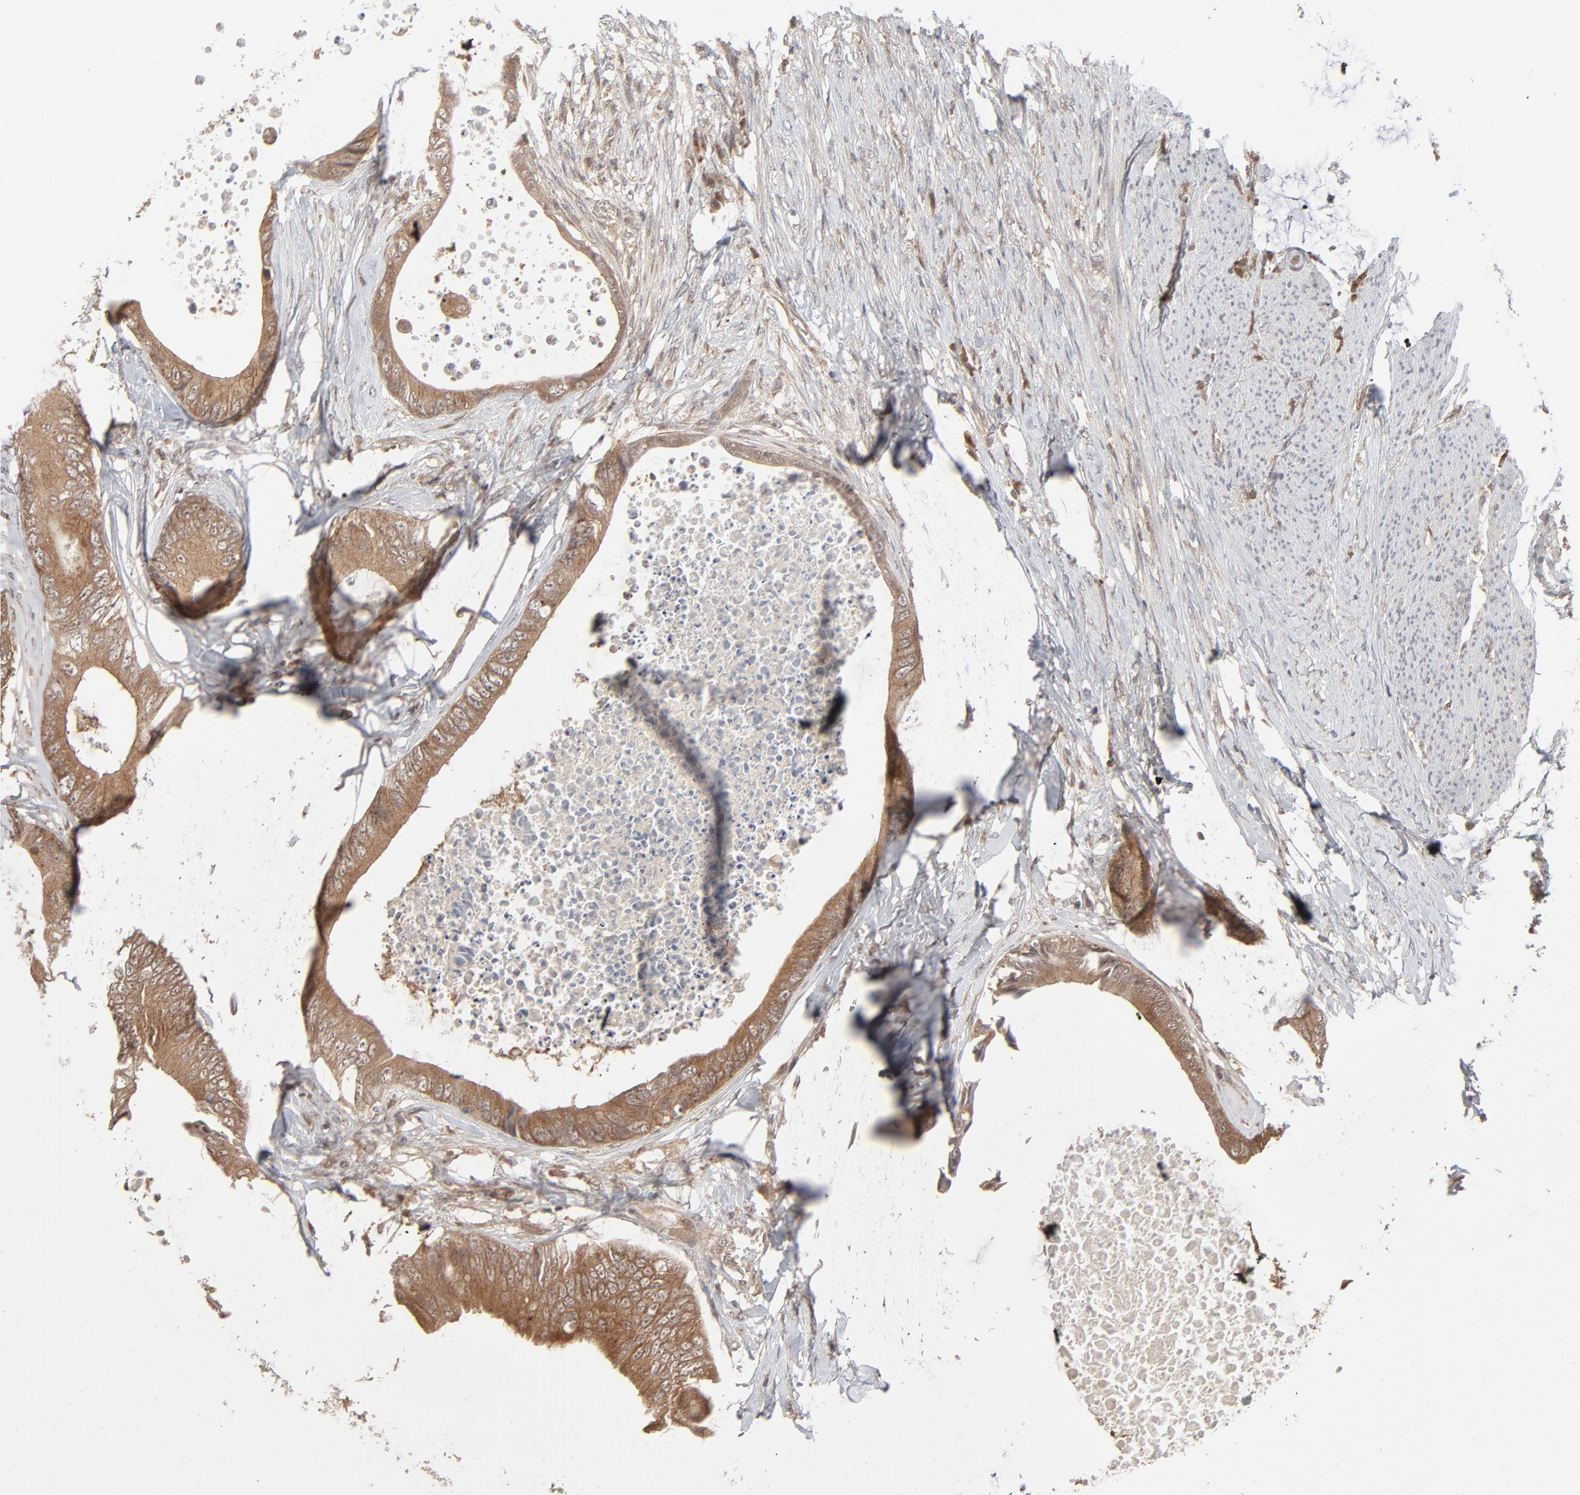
{"staining": {"intensity": "moderate", "quantity": ">75%", "location": "cytoplasmic/membranous"}, "tissue": "colorectal cancer", "cell_type": "Tumor cells", "image_type": "cancer", "snomed": [{"axis": "morphology", "description": "Normal tissue, NOS"}, {"axis": "morphology", "description": "Adenocarcinoma, NOS"}, {"axis": "topography", "description": "Rectum"}, {"axis": "topography", "description": "Peripheral nerve tissue"}], "caption": "Tumor cells display moderate cytoplasmic/membranous positivity in approximately >75% of cells in colorectal adenocarcinoma.", "gene": "SCFD1", "patient": {"sex": "female", "age": 77}}